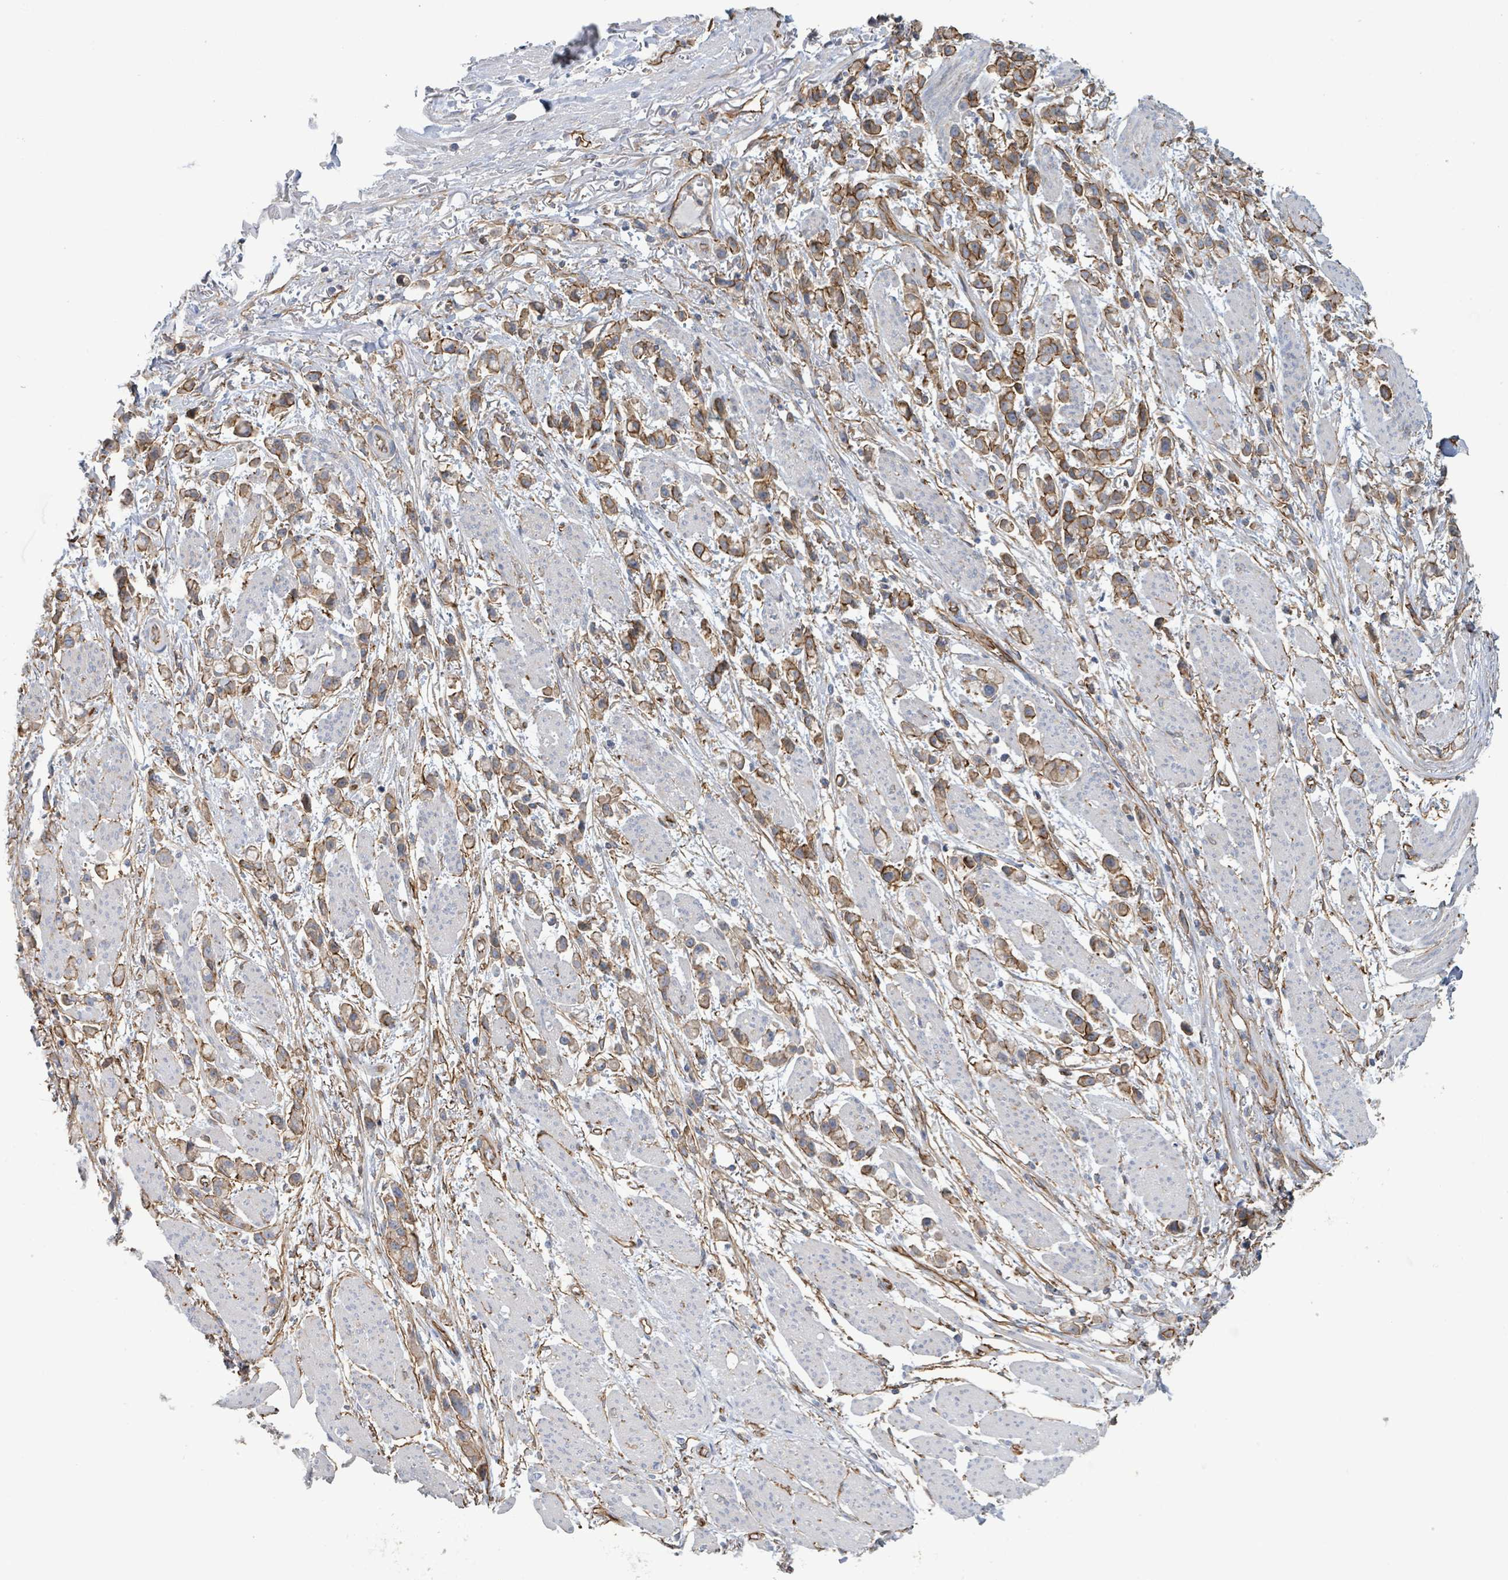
{"staining": {"intensity": "strong", "quantity": "25%-75%", "location": "cytoplasmic/membranous"}, "tissue": "stomach cancer", "cell_type": "Tumor cells", "image_type": "cancer", "snomed": [{"axis": "morphology", "description": "Adenocarcinoma, NOS"}, {"axis": "topography", "description": "Stomach"}], "caption": "This is an image of immunohistochemistry staining of stomach cancer (adenocarcinoma), which shows strong expression in the cytoplasmic/membranous of tumor cells.", "gene": "LDOC1", "patient": {"sex": "female", "age": 81}}